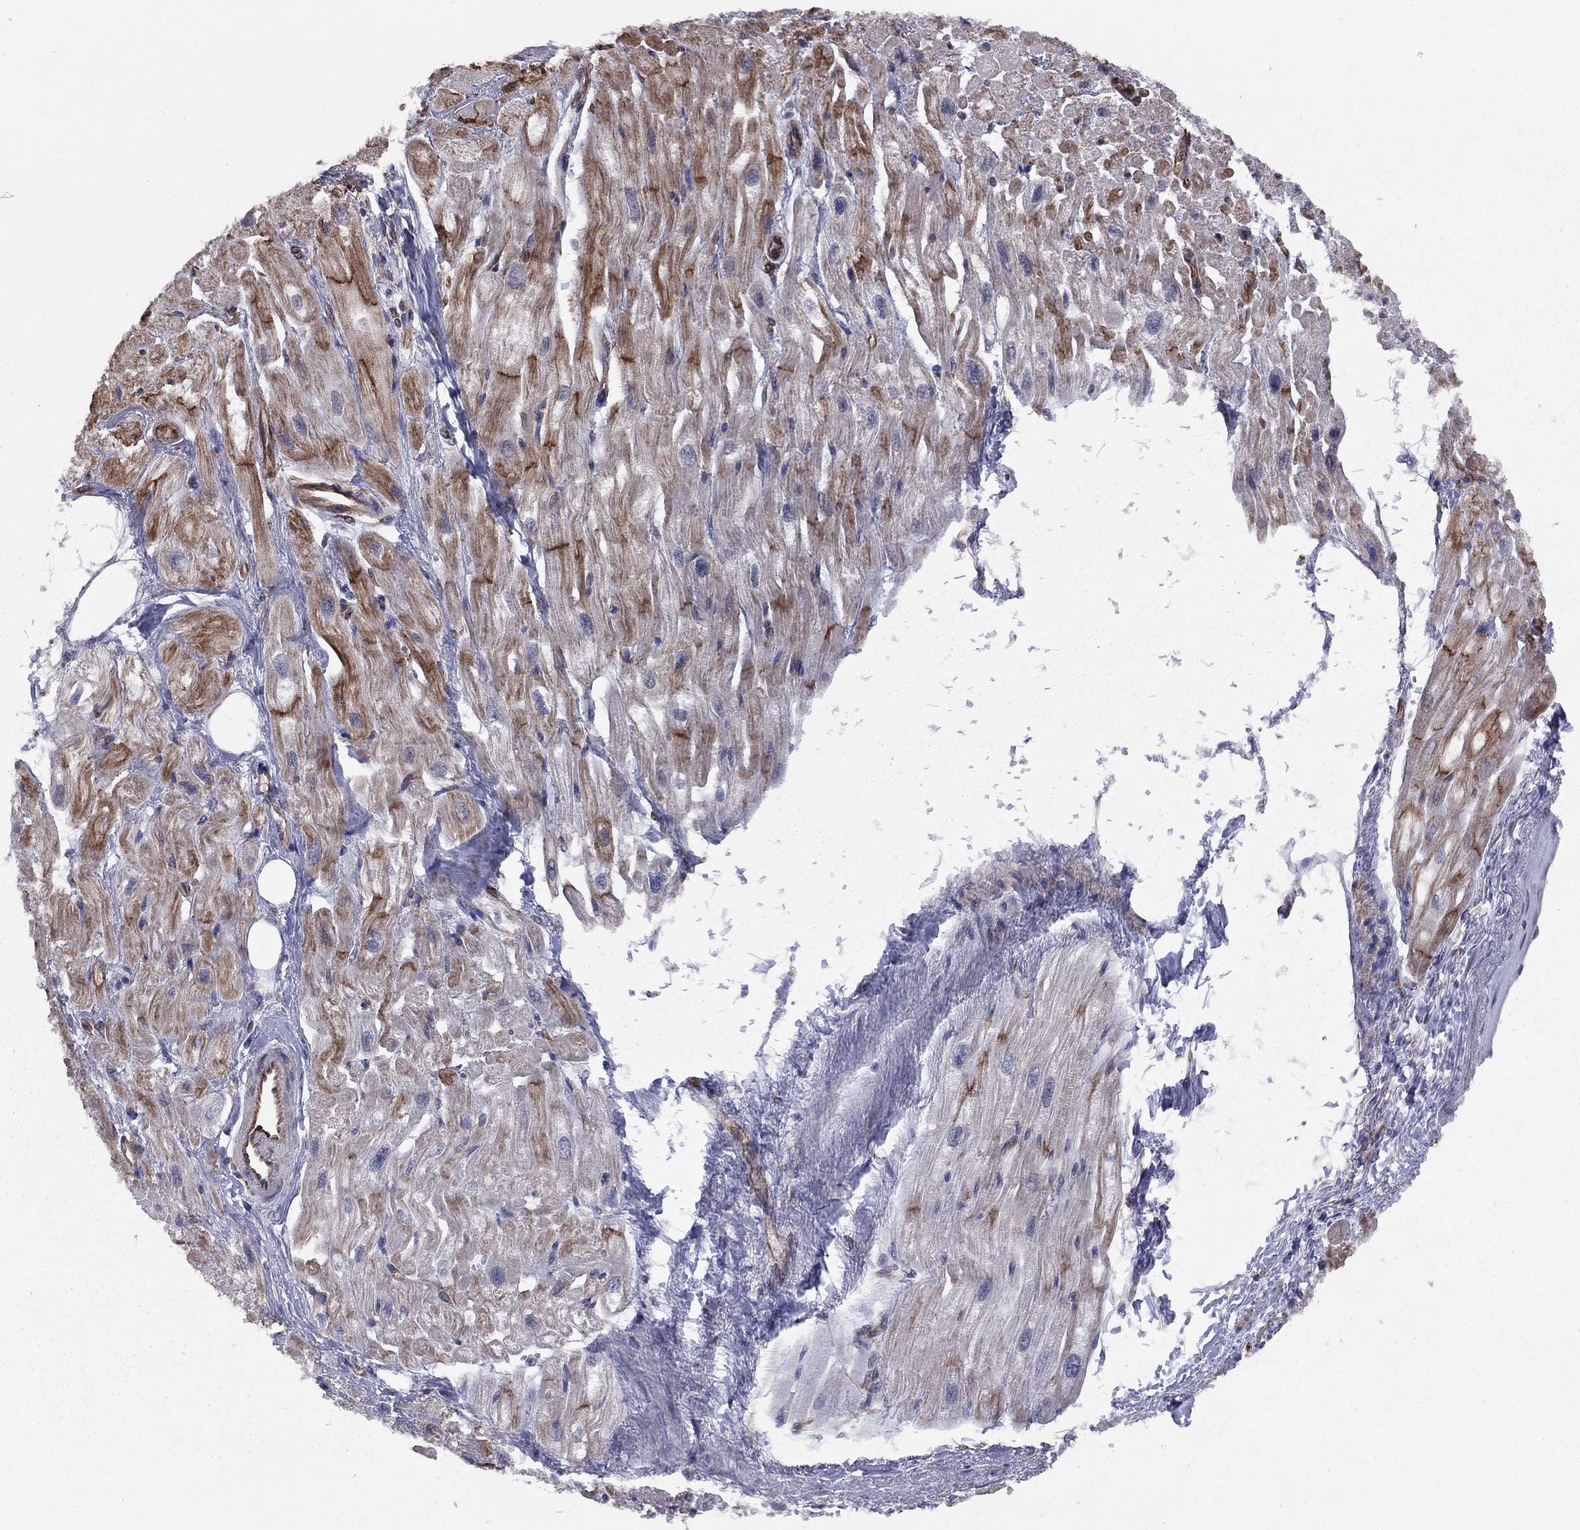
{"staining": {"intensity": "strong", "quantity": "<25%", "location": "cytoplasmic/membranous"}, "tissue": "heart muscle", "cell_type": "Cardiomyocytes", "image_type": "normal", "snomed": [{"axis": "morphology", "description": "Normal tissue, NOS"}, {"axis": "topography", "description": "Heart"}], "caption": "Unremarkable heart muscle was stained to show a protein in brown. There is medium levels of strong cytoplasmic/membranous positivity in approximately <25% of cardiomyocytes.", "gene": "BICDL2", "patient": {"sex": "male", "age": 66}}